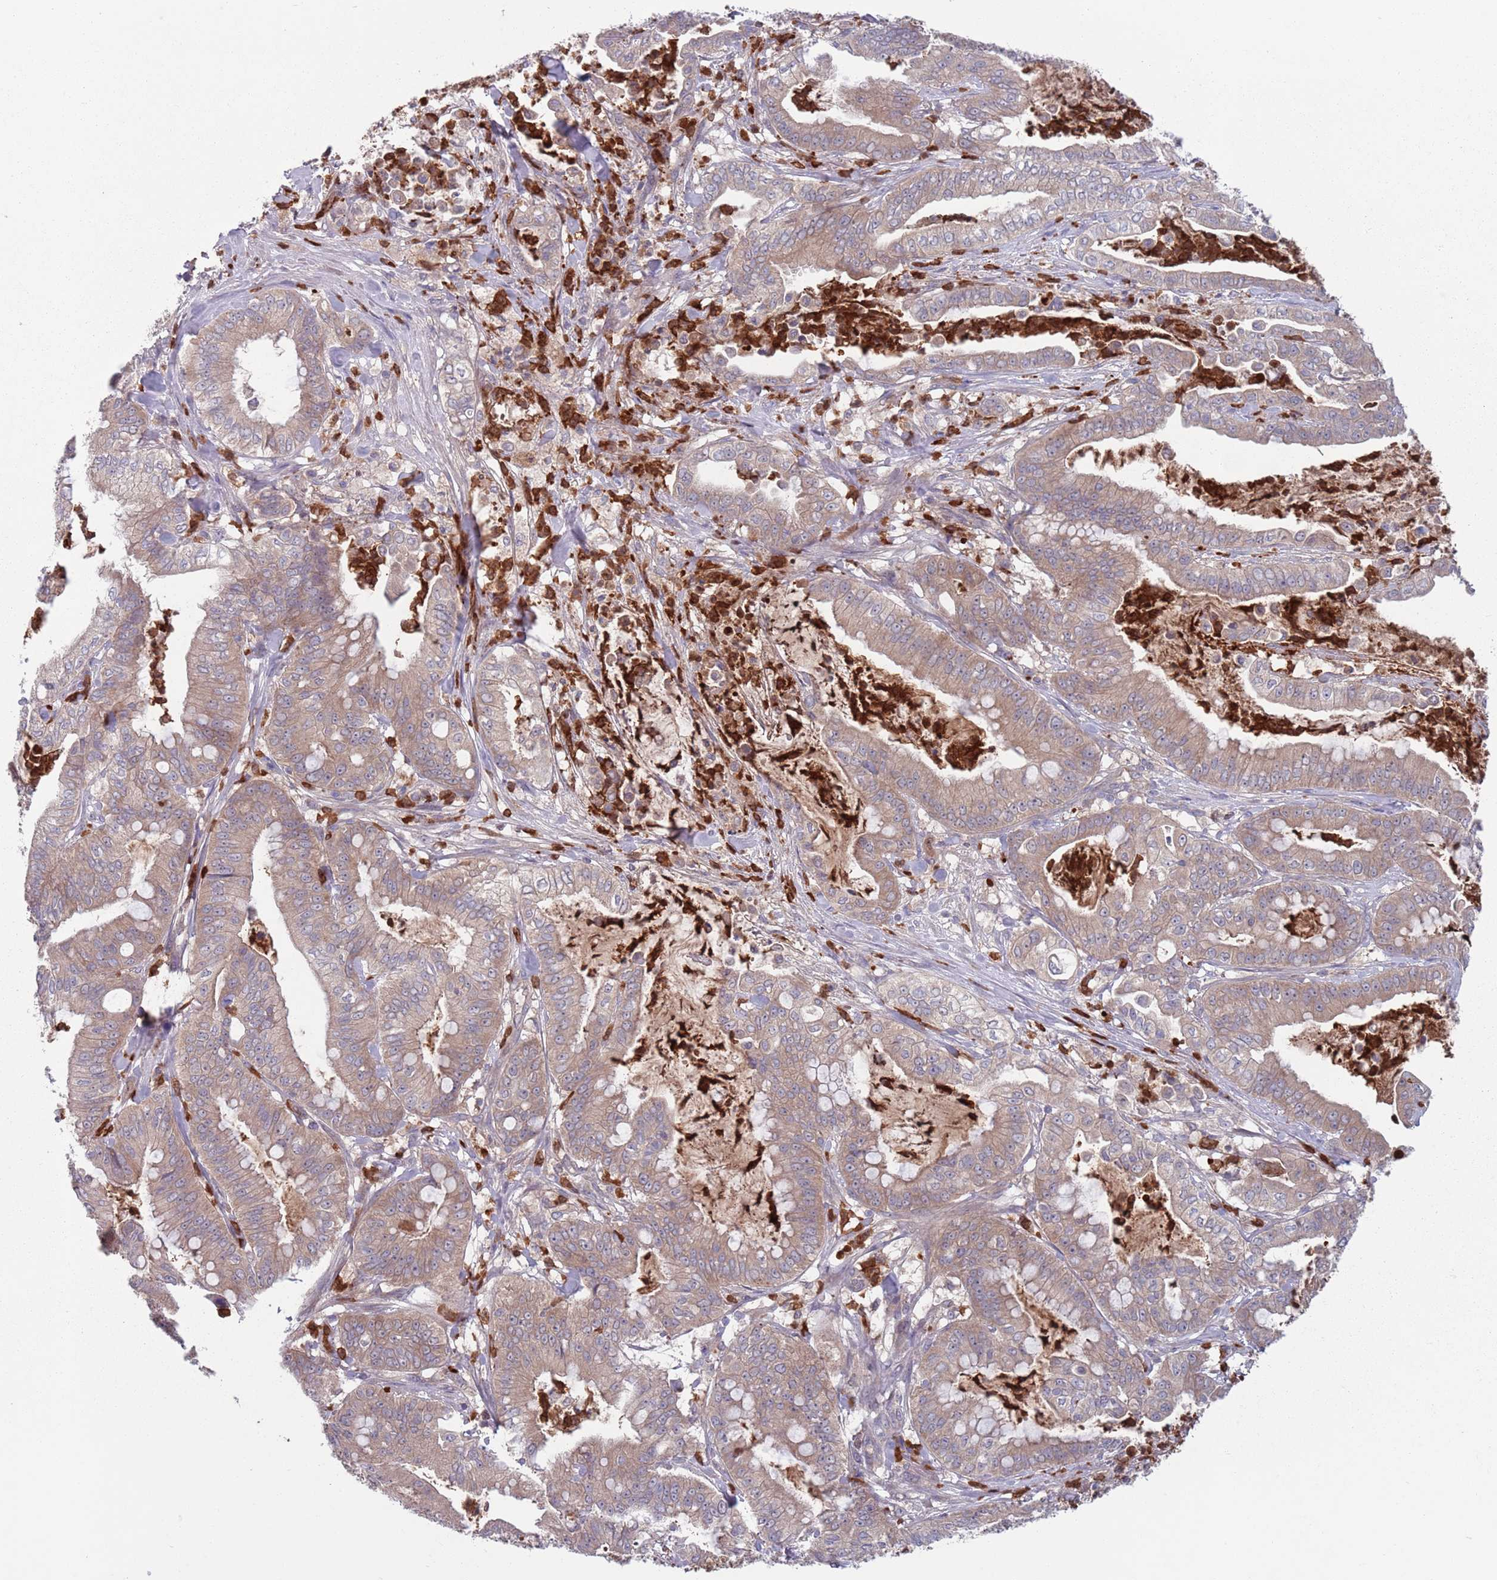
{"staining": {"intensity": "weak", "quantity": ">75%", "location": "cytoplasmic/membranous"}, "tissue": "pancreatic cancer", "cell_type": "Tumor cells", "image_type": "cancer", "snomed": [{"axis": "morphology", "description": "Adenocarcinoma, NOS"}, {"axis": "topography", "description": "Pancreas"}], "caption": "Weak cytoplasmic/membranous protein positivity is appreciated in about >75% of tumor cells in adenocarcinoma (pancreatic).", "gene": "TYW1", "patient": {"sex": "male", "age": 71}}